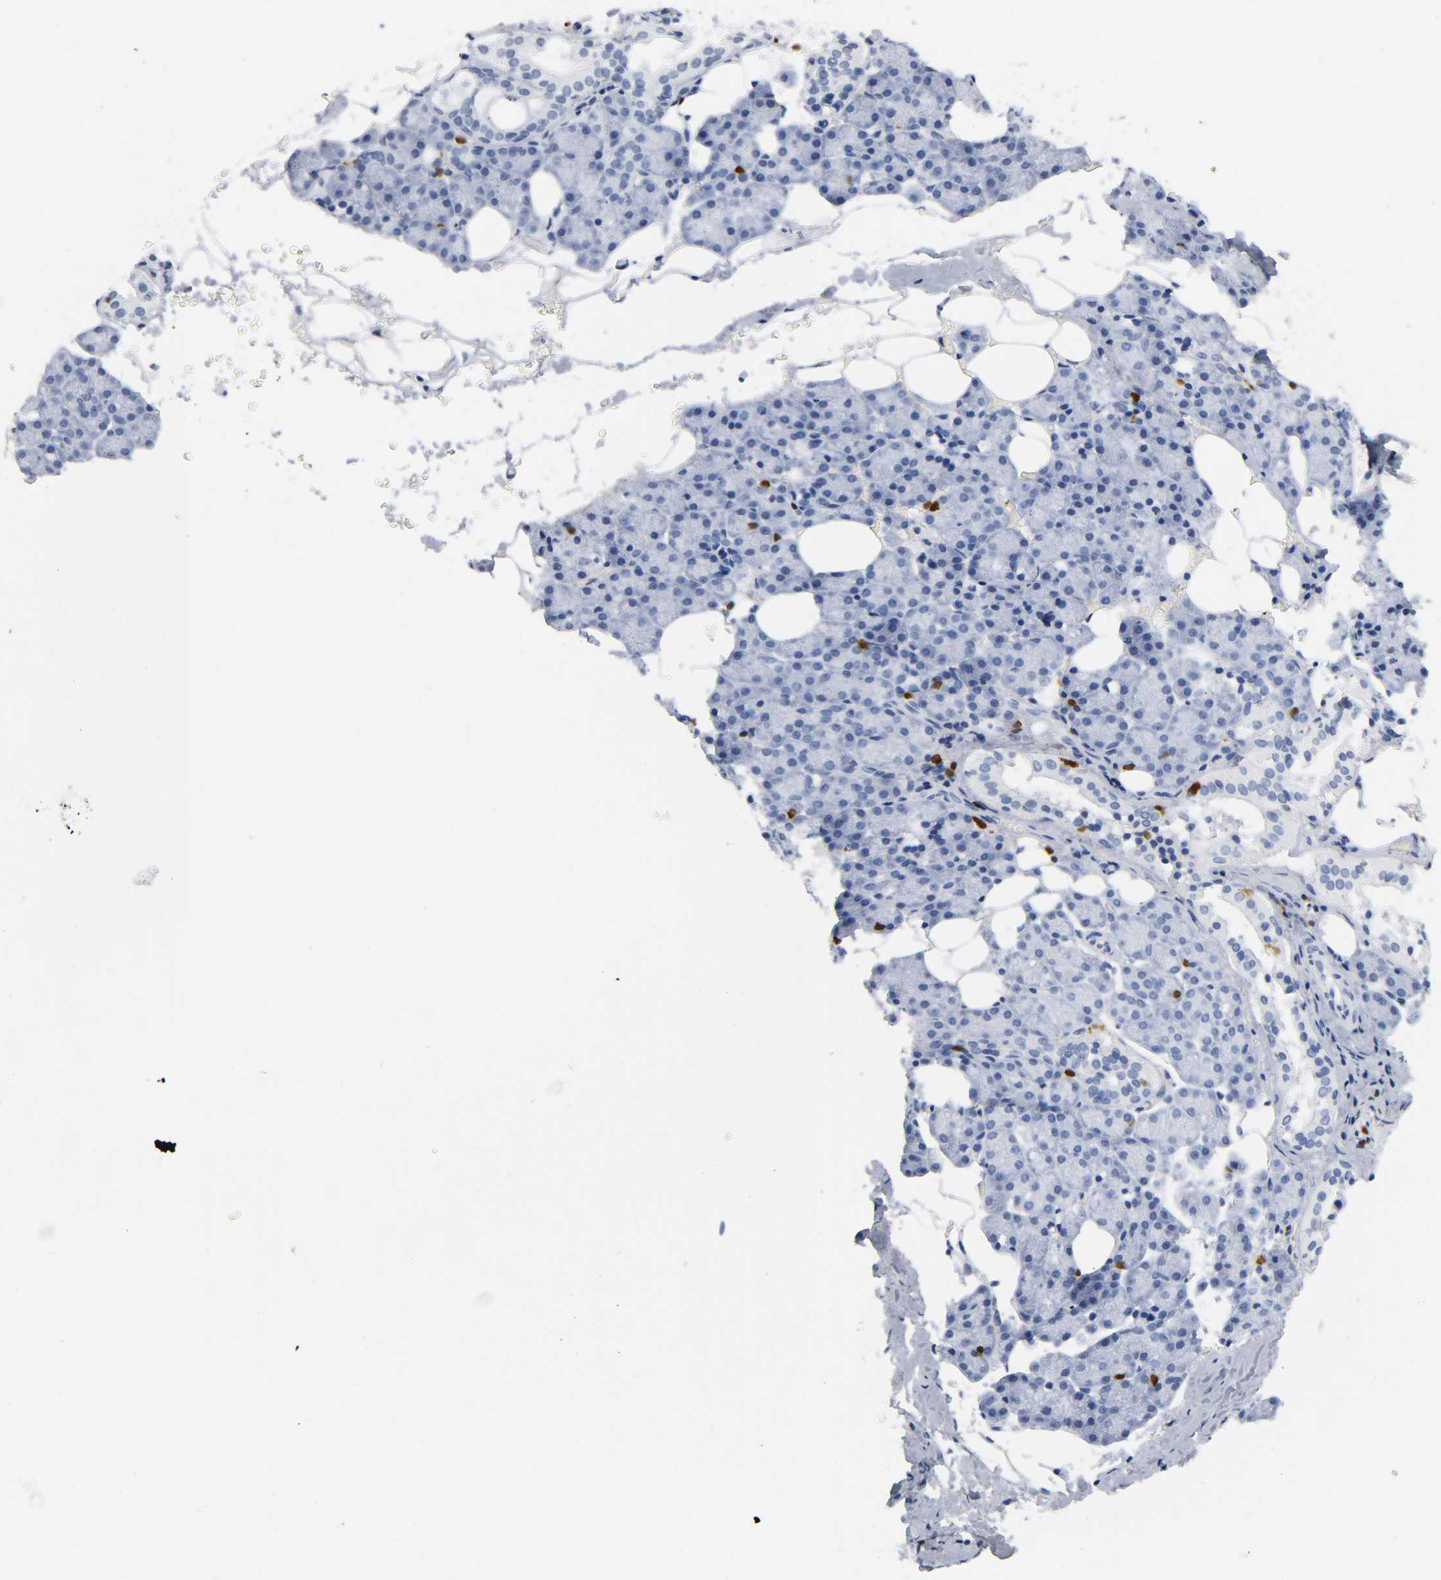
{"staining": {"intensity": "negative", "quantity": "none", "location": "none"}, "tissue": "salivary gland", "cell_type": "Glandular cells", "image_type": "normal", "snomed": [{"axis": "morphology", "description": "Normal tissue, NOS"}, {"axis": "topography", "description": "Lymph node"}, {"axis": "topography", "description": "Salivary gland"}], "caption": "Immunohistochemistry (IHC) of unremarkable human salivary gland shows no staining in glandular cells.", "gene": "DOK2", "patient": {"sex": "male", "age": 8}}